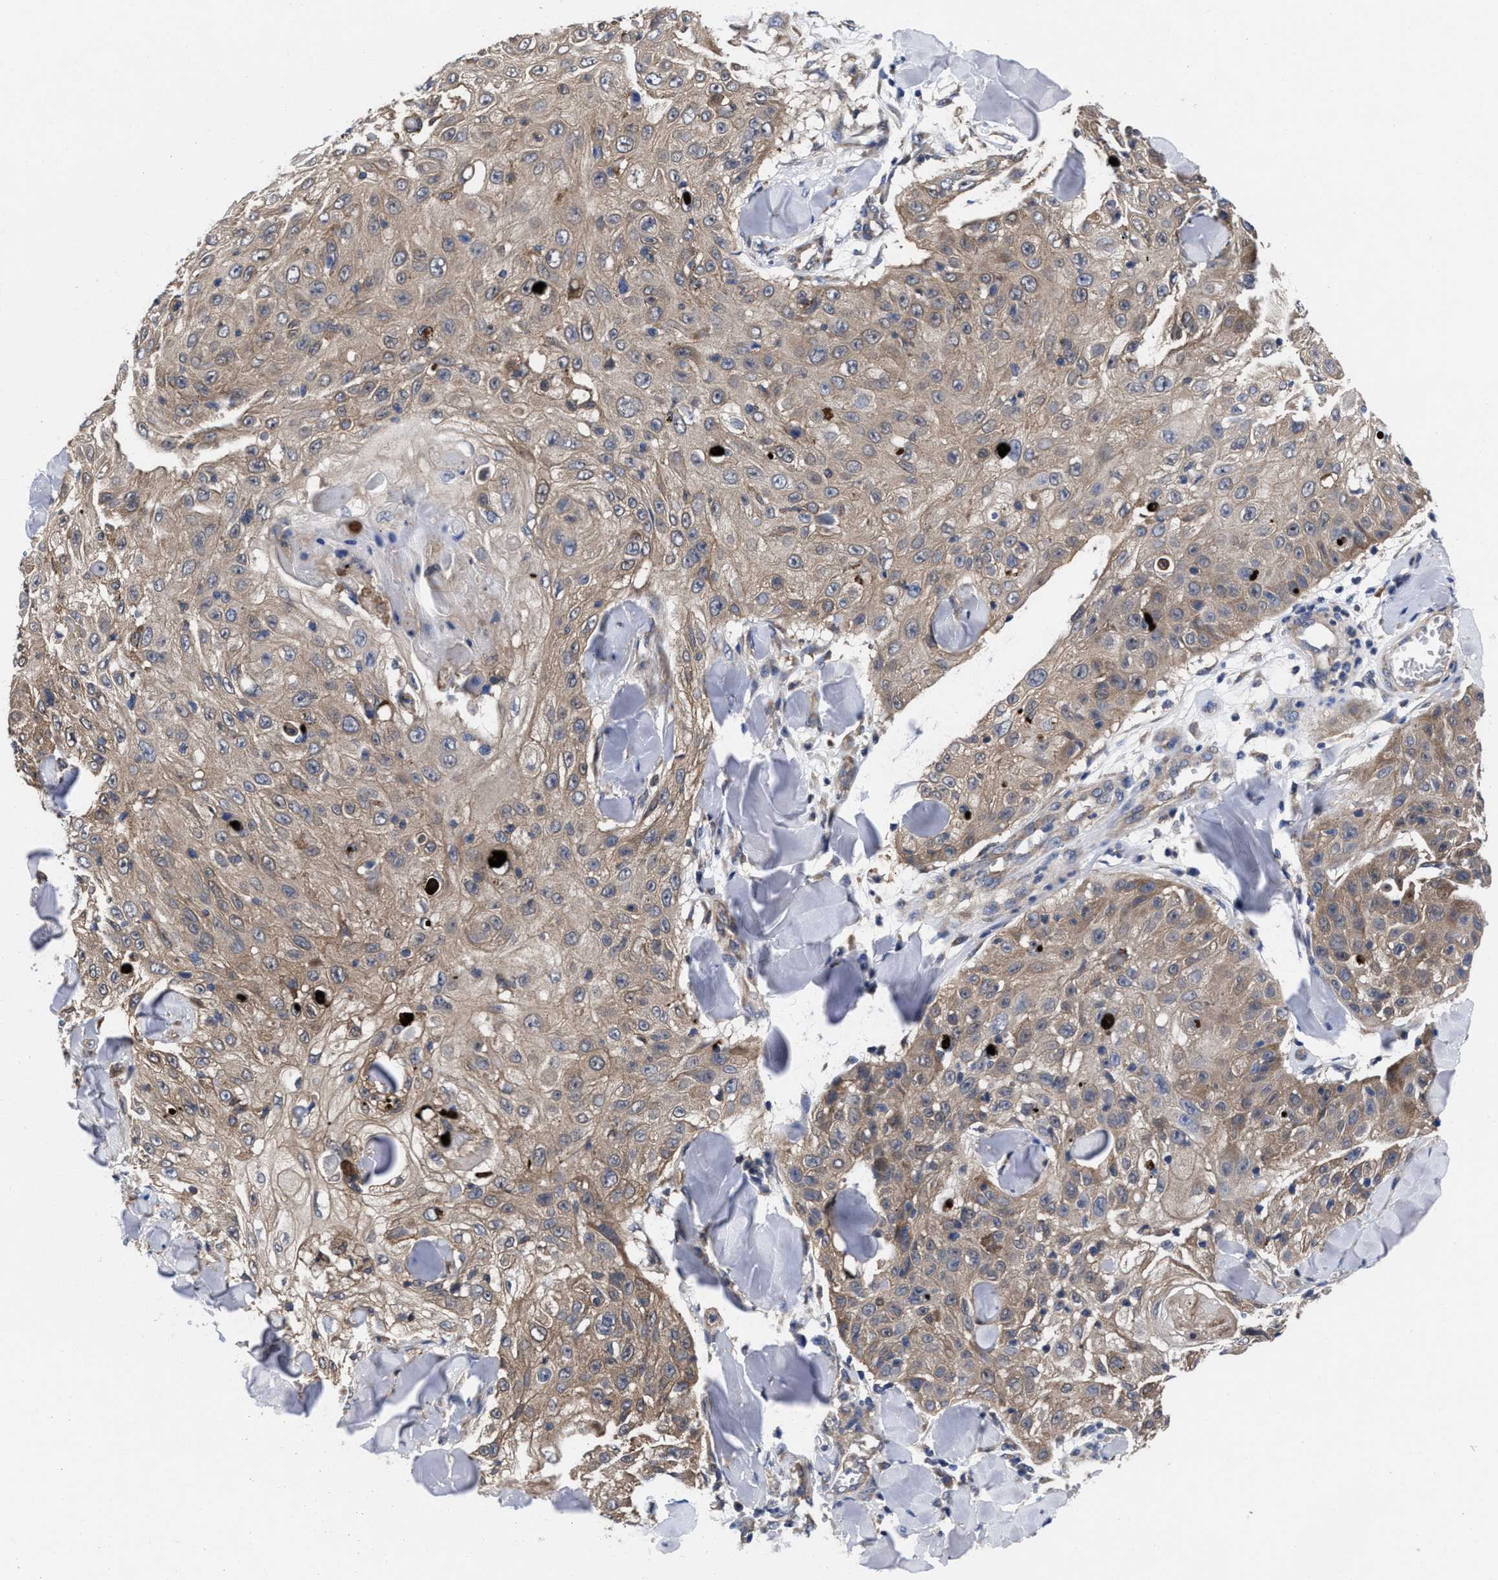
{"staining": {"intensity": "weak", "quantity": ">75%", "location": "cytoplasmic/membranous"}, "tissue": "skin cancer", "cell_type": "Tumor cells", "image_type": "cancer", "snomed": [{"axis": "morphology", "description": "Squamous cell carcinoma, NOS"}, {"axis": "topography", "description": "Skin"}], "caption": "The image reveals a brown stain indicating the presence of a protein in the cytoplasmic/membranous of tumor cells in skin squamous cell carcinoma.", "gene": "TXNDC17", "patient": {"sex": "male", "age": 86}}